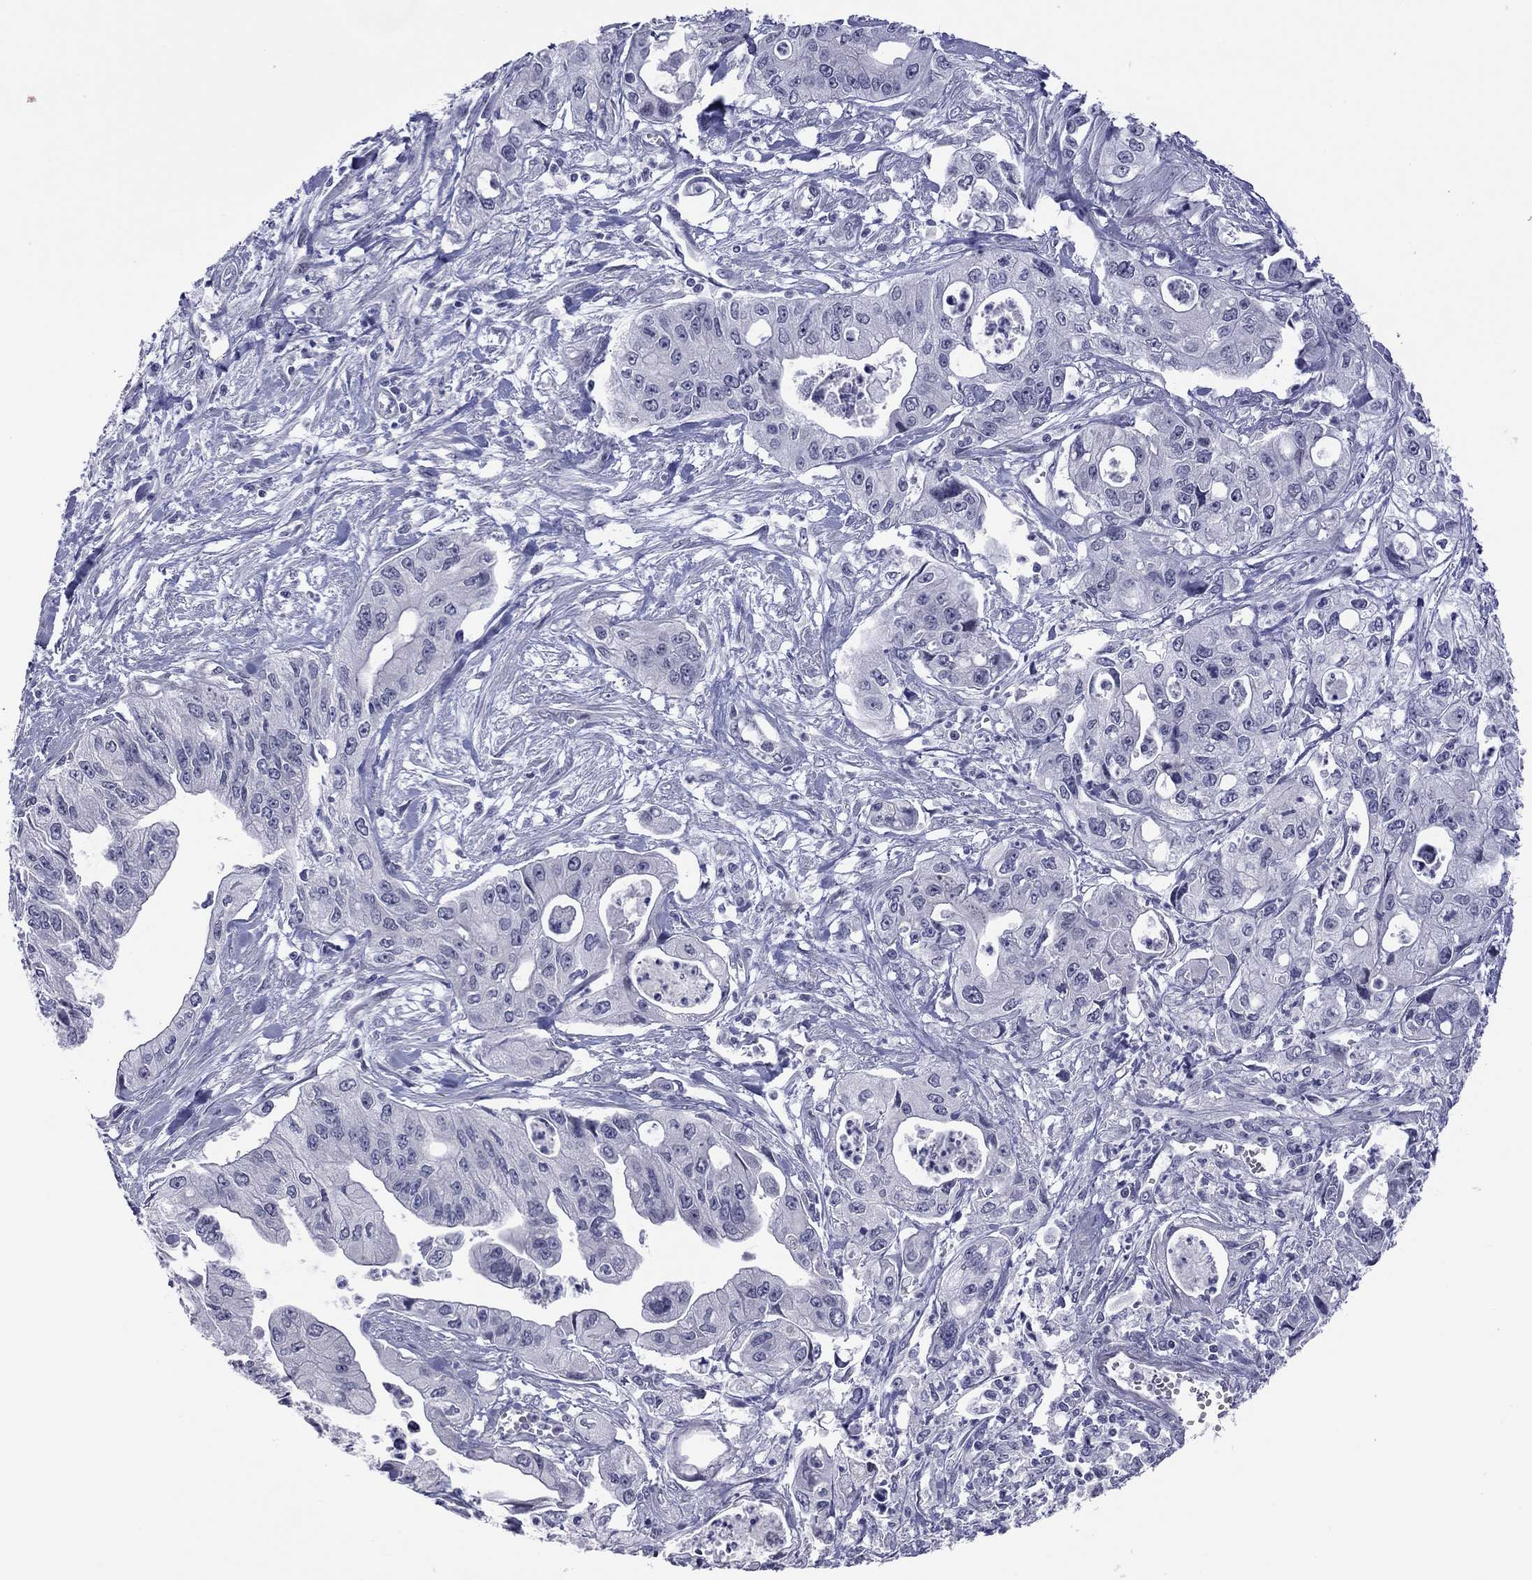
{"staining": {"intensity": "negative", "quantity": "none", "location": "none"}, "tissue": "pancreatic cancer", "cell_type": "Tumor cells", "image_type": "cancer", "snomed": [{"axis": "morphology", "description": "Adenocarcinoma, NOS"}, {"axis": "topography", "description": "Pancreas"}], "caption": "This image is of pancreatic cancer (adenocarcinoma) stained with immunohistochemistry (IHC) to label a protein in brown with the nuclei are counter-stained blue. There is no positivity in tumor cells.", "gene": "POU5F2", "patient": {"sex": "male", "age": 70}}